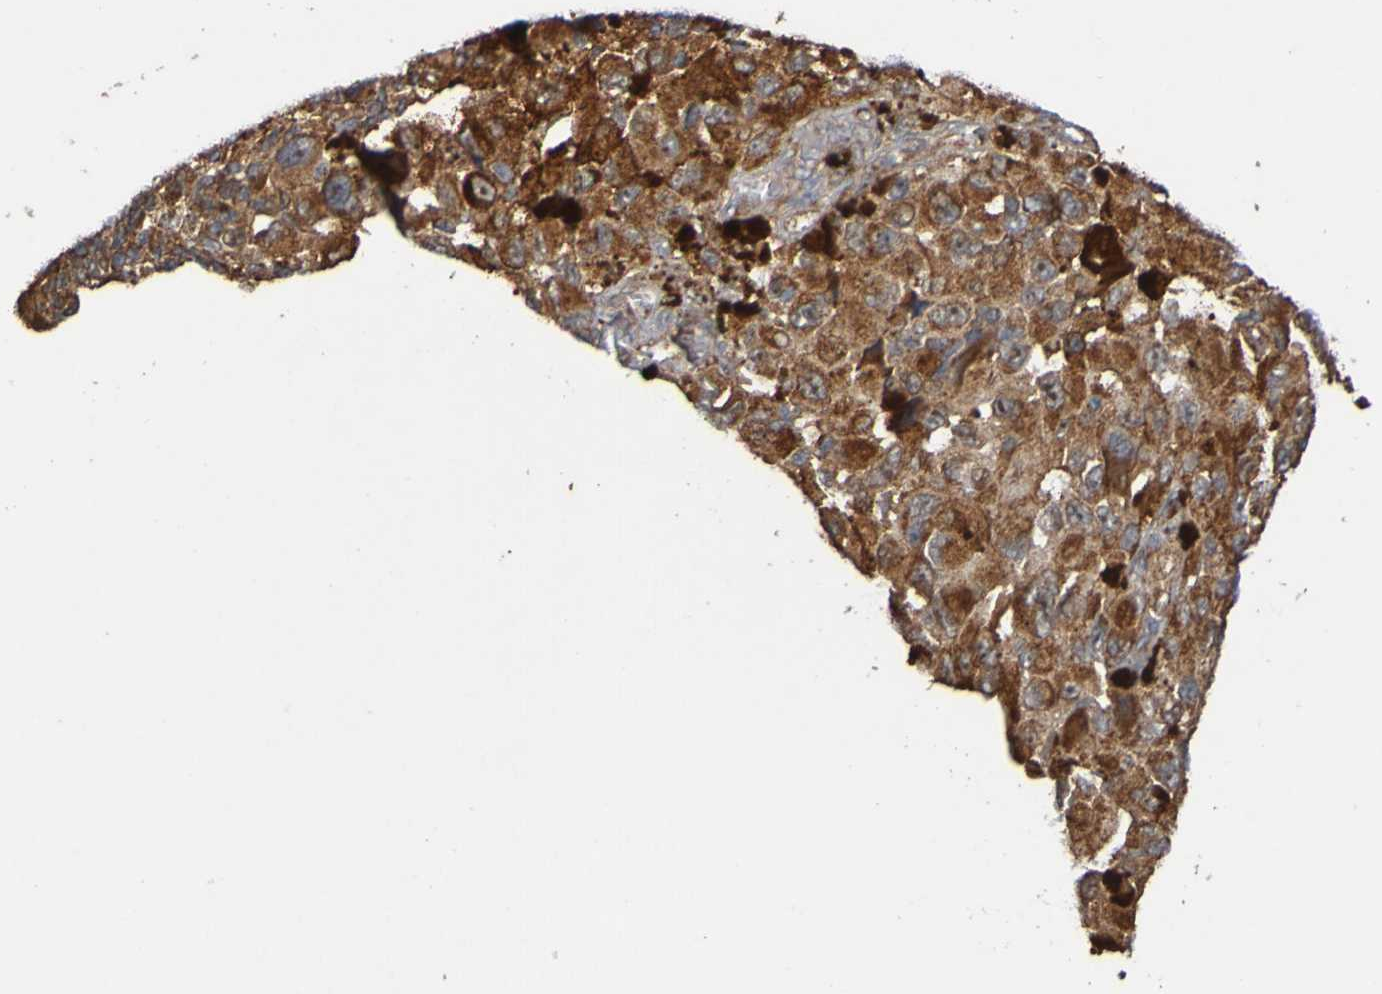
{"staining": {"intensity": "moderate", "quantity": ">75%", "location": "cytoplasmic/membranous"}, "tissue": "melanoma", "cell_type": "Tumor cells", "image_type": "cancer", "snomed": [{"axis": "morphology", "description": "Malignant melanoma, NOS"}, {"axis": "topography", "description": "Skin"}], "caption": "Human melanoma stained with a protein marker shows moderate staining in tumor cells.", "gene": "TMBIM1", "patient": {"sex": "female", "age": 73}}